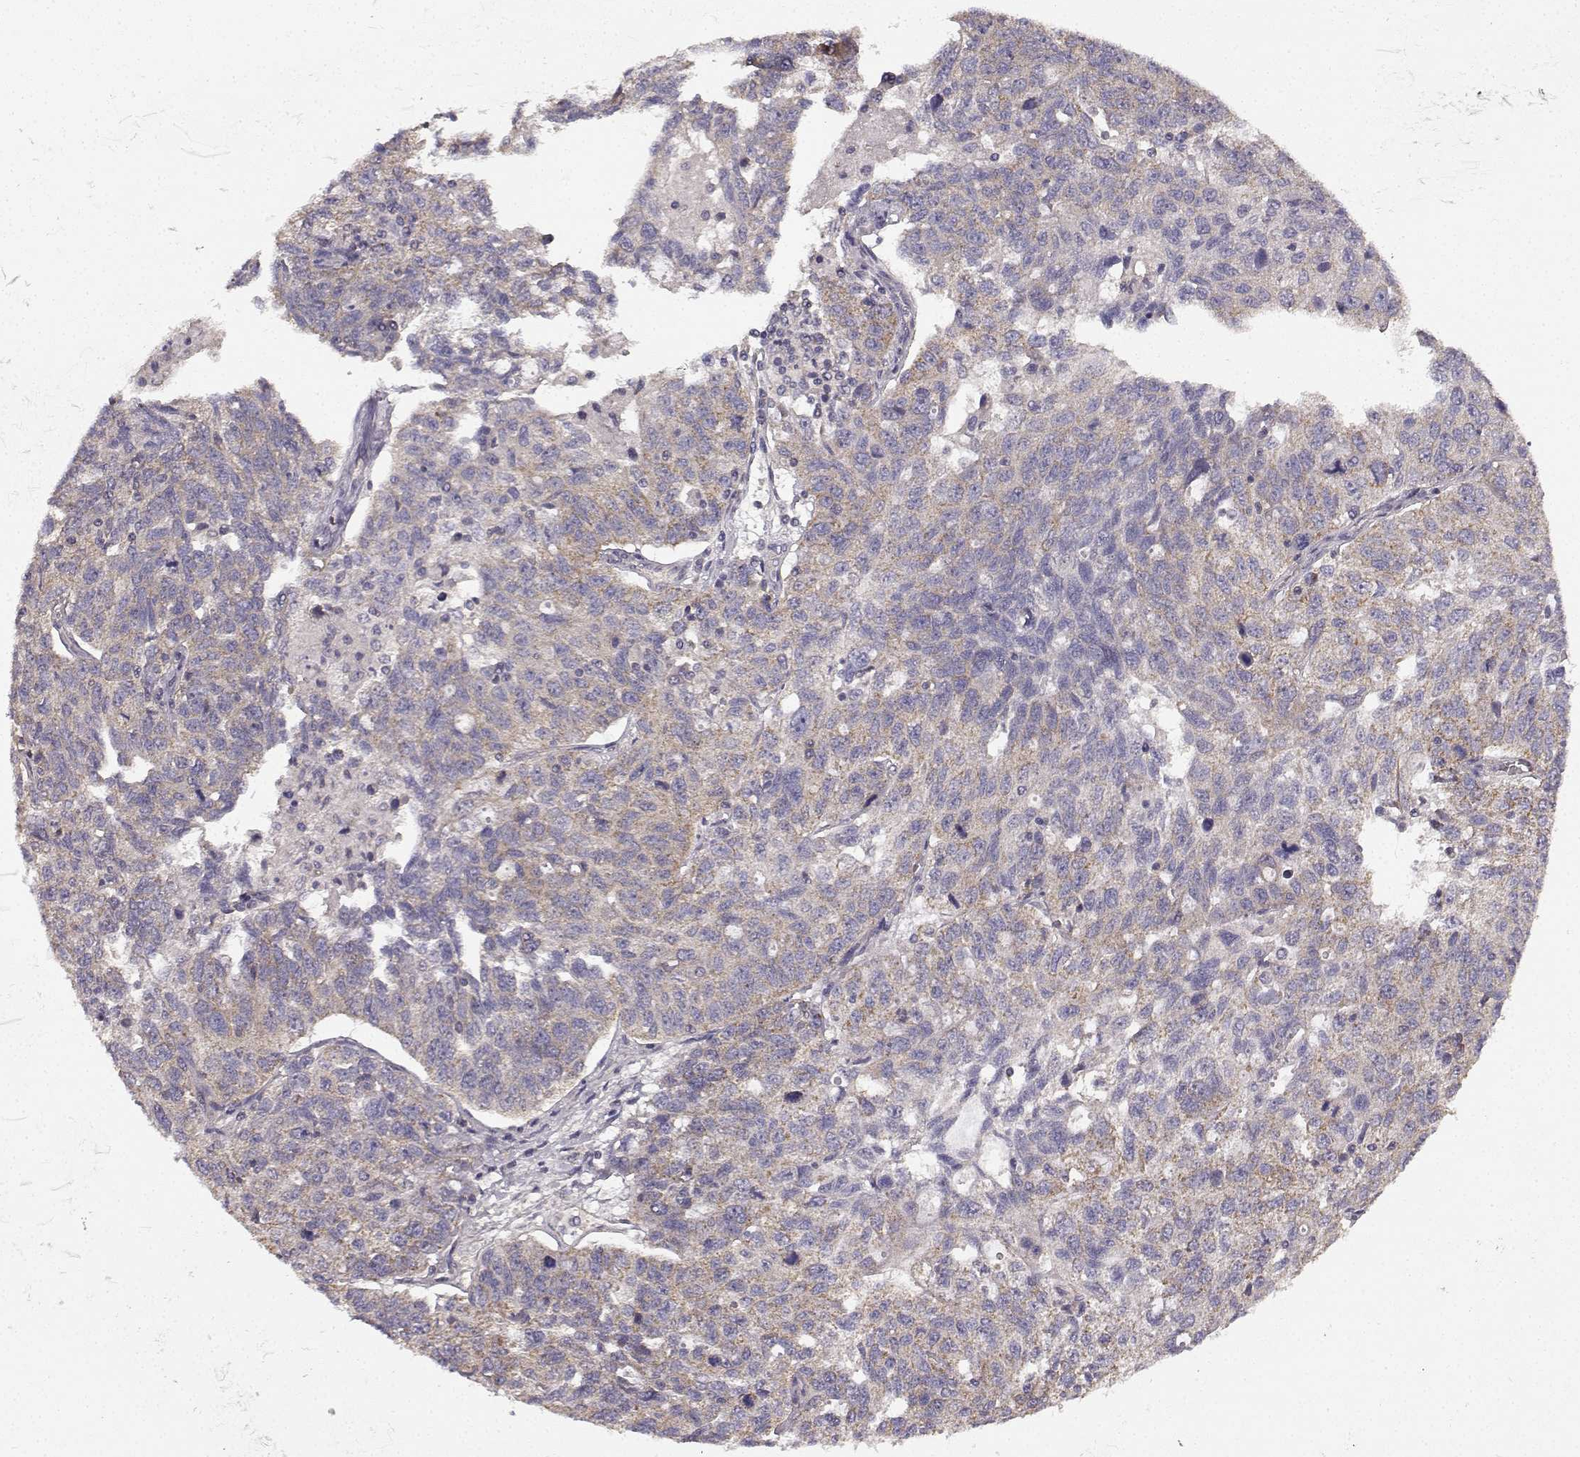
{"staining": {"intensity": "weak", "quantity": ">75%", "location": "cytoplasmic/membranous"}, "tissue": "ovarian cancer", "cell_type": "Tumor cells", "image_type": "cancer", "snomed": [{"axis": "morphology", "description": "Cystadenocarcinoma, serous, NOS"}, {"axis": "topography", "description": "Ovary"}], "caption": "A brown stain shows weak cytoplasmic/membranous expression of a protein in ovarian serous cystadenocarcinoma tumor cells.", "gene": "ERBB3", "patient": {"sex": "female", "age": 71}}